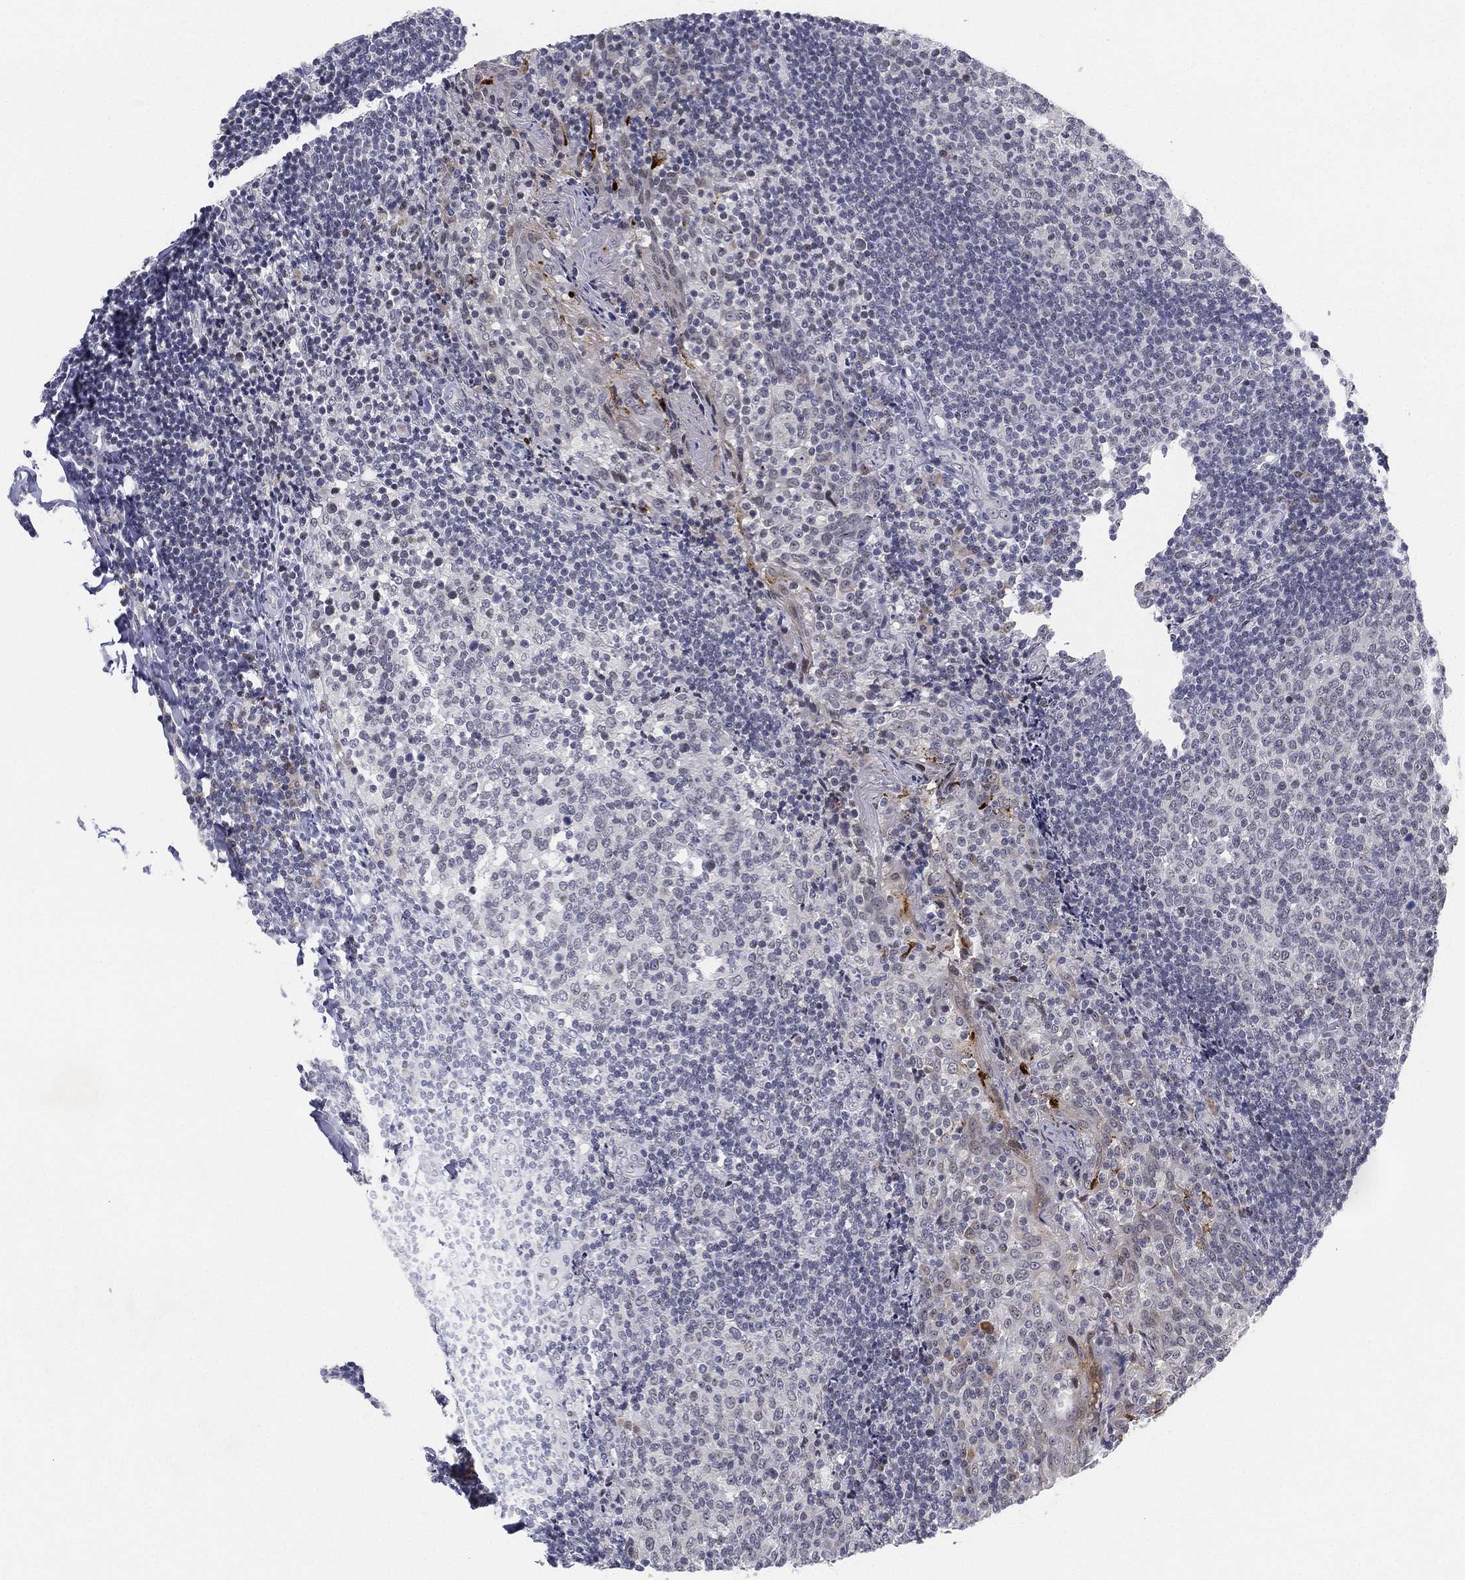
{"staining": {"intensity": "negative", "quantity": "none", "location": "none"}, "tissue": "tonsil", "cell_type": "Germinal center cells", "image_type": "normal", "snomed": [{"axis": "morphology", "description": "Normal tissue, NOS"}, {"axis": "topography", "description": "Tonsil"}], "caption": "This is an immunohistochemistry histopathology image of benign tonsil. There is no expression in germinal center cells.", "gene": "MS4A8", "patient": {"sex": "female", "age": 10}}